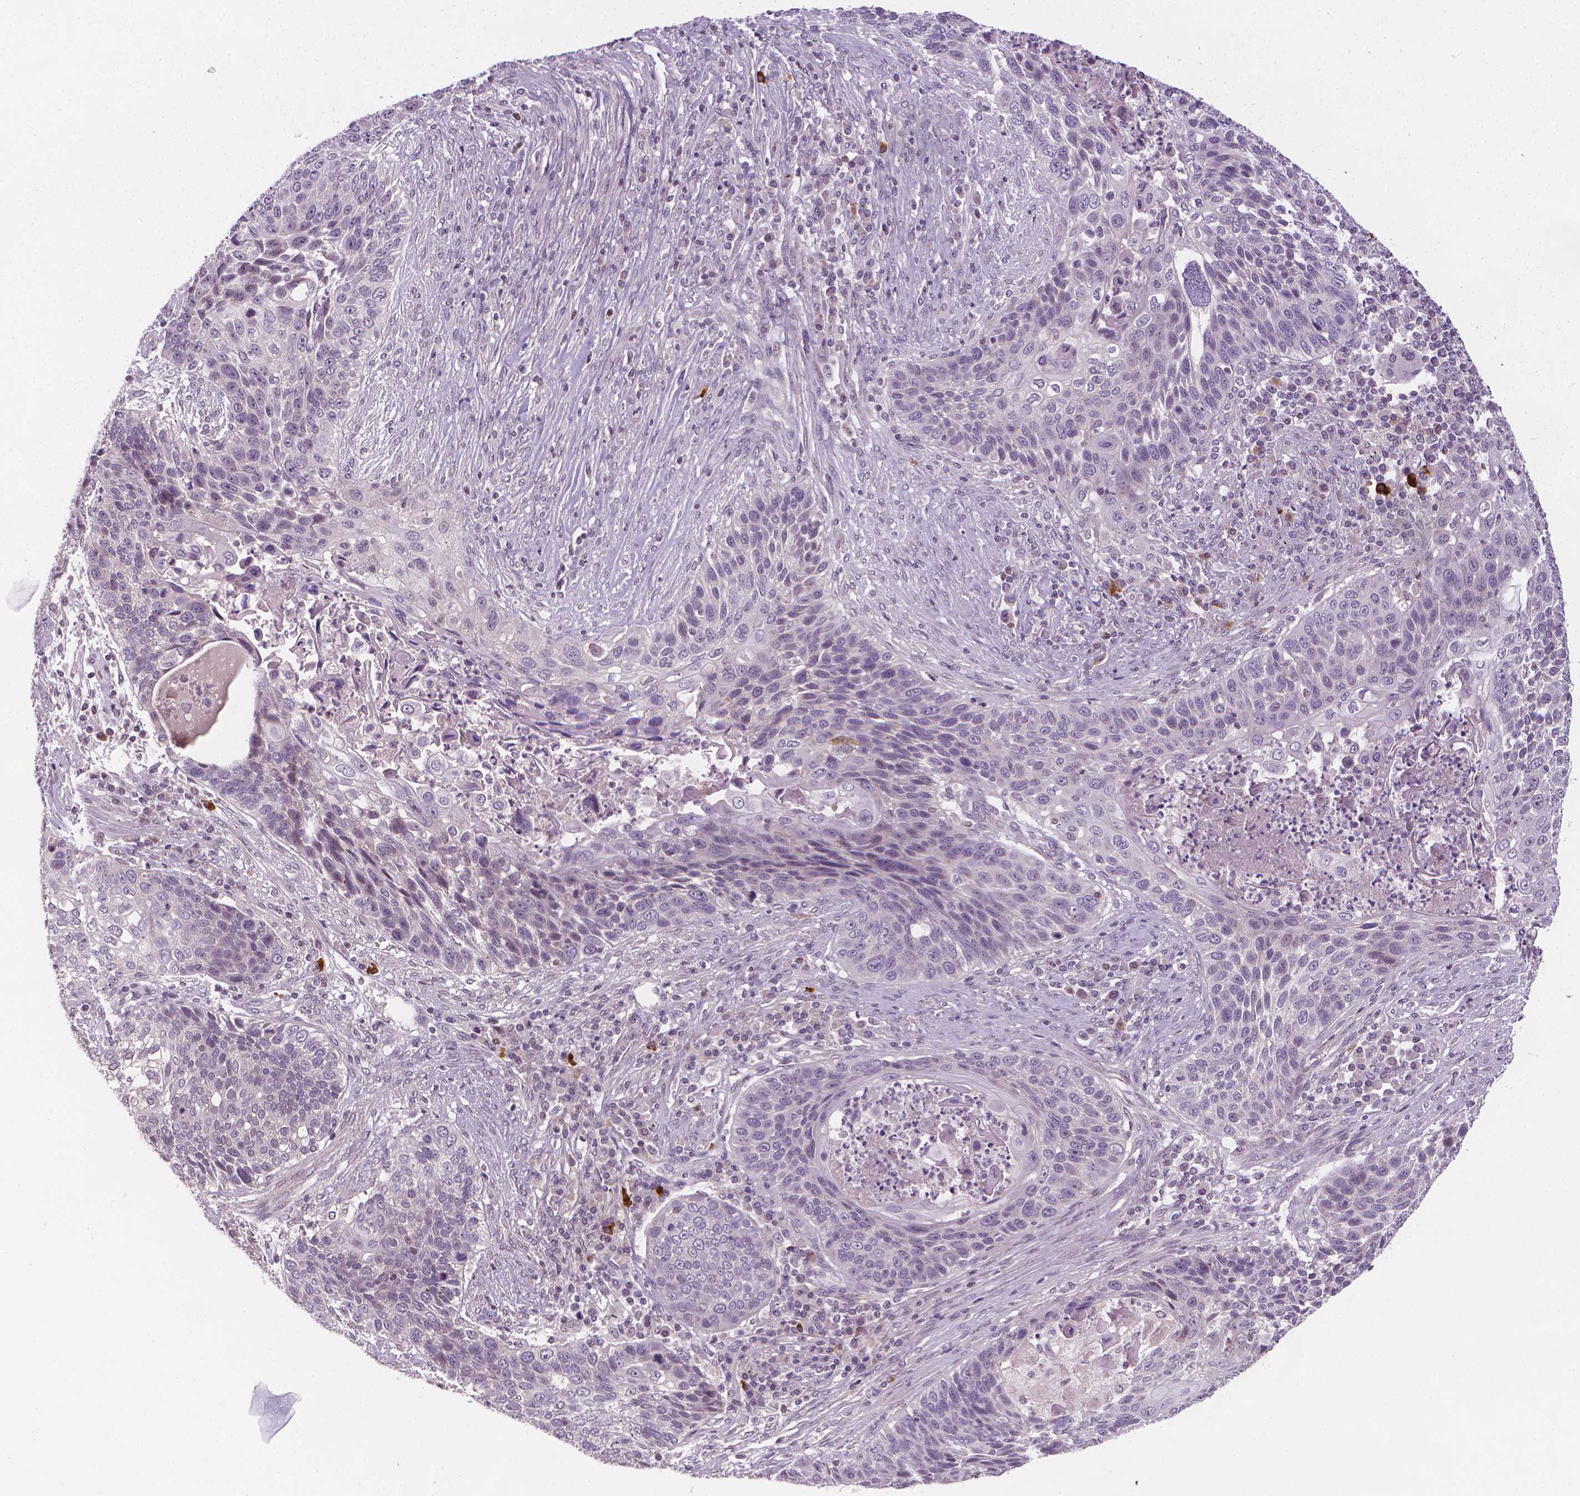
{"staining": {"intensity": "negative", "quantity": "none", "location": "none"}, "tissue": "lung cancer", "cell_type": "Tumor cells", "image_type": "cancer", "snomed": [{"axis": "morphology", "description": "Squamous cell carcinoma, NOS"}, {"axis": "morphology", "description": "Squamous cell carcinoma, metastatic, NOS"}, {"axis": "topography", "description": "Lung"}, {"axis": "topography", "description": "Pleura, NOS"}], "caption": "DAB (3,3'-diaminobenzidine) immunohistochemical staining of human metastatic squamous cell carcinoma (lung) shows no significant expression in tumor cells. (DAB immunohistochemistry (IHC) with hematoxylin counter stain).", "gene": "NCAN", "patient": {"sex": "male", "age": 72}}